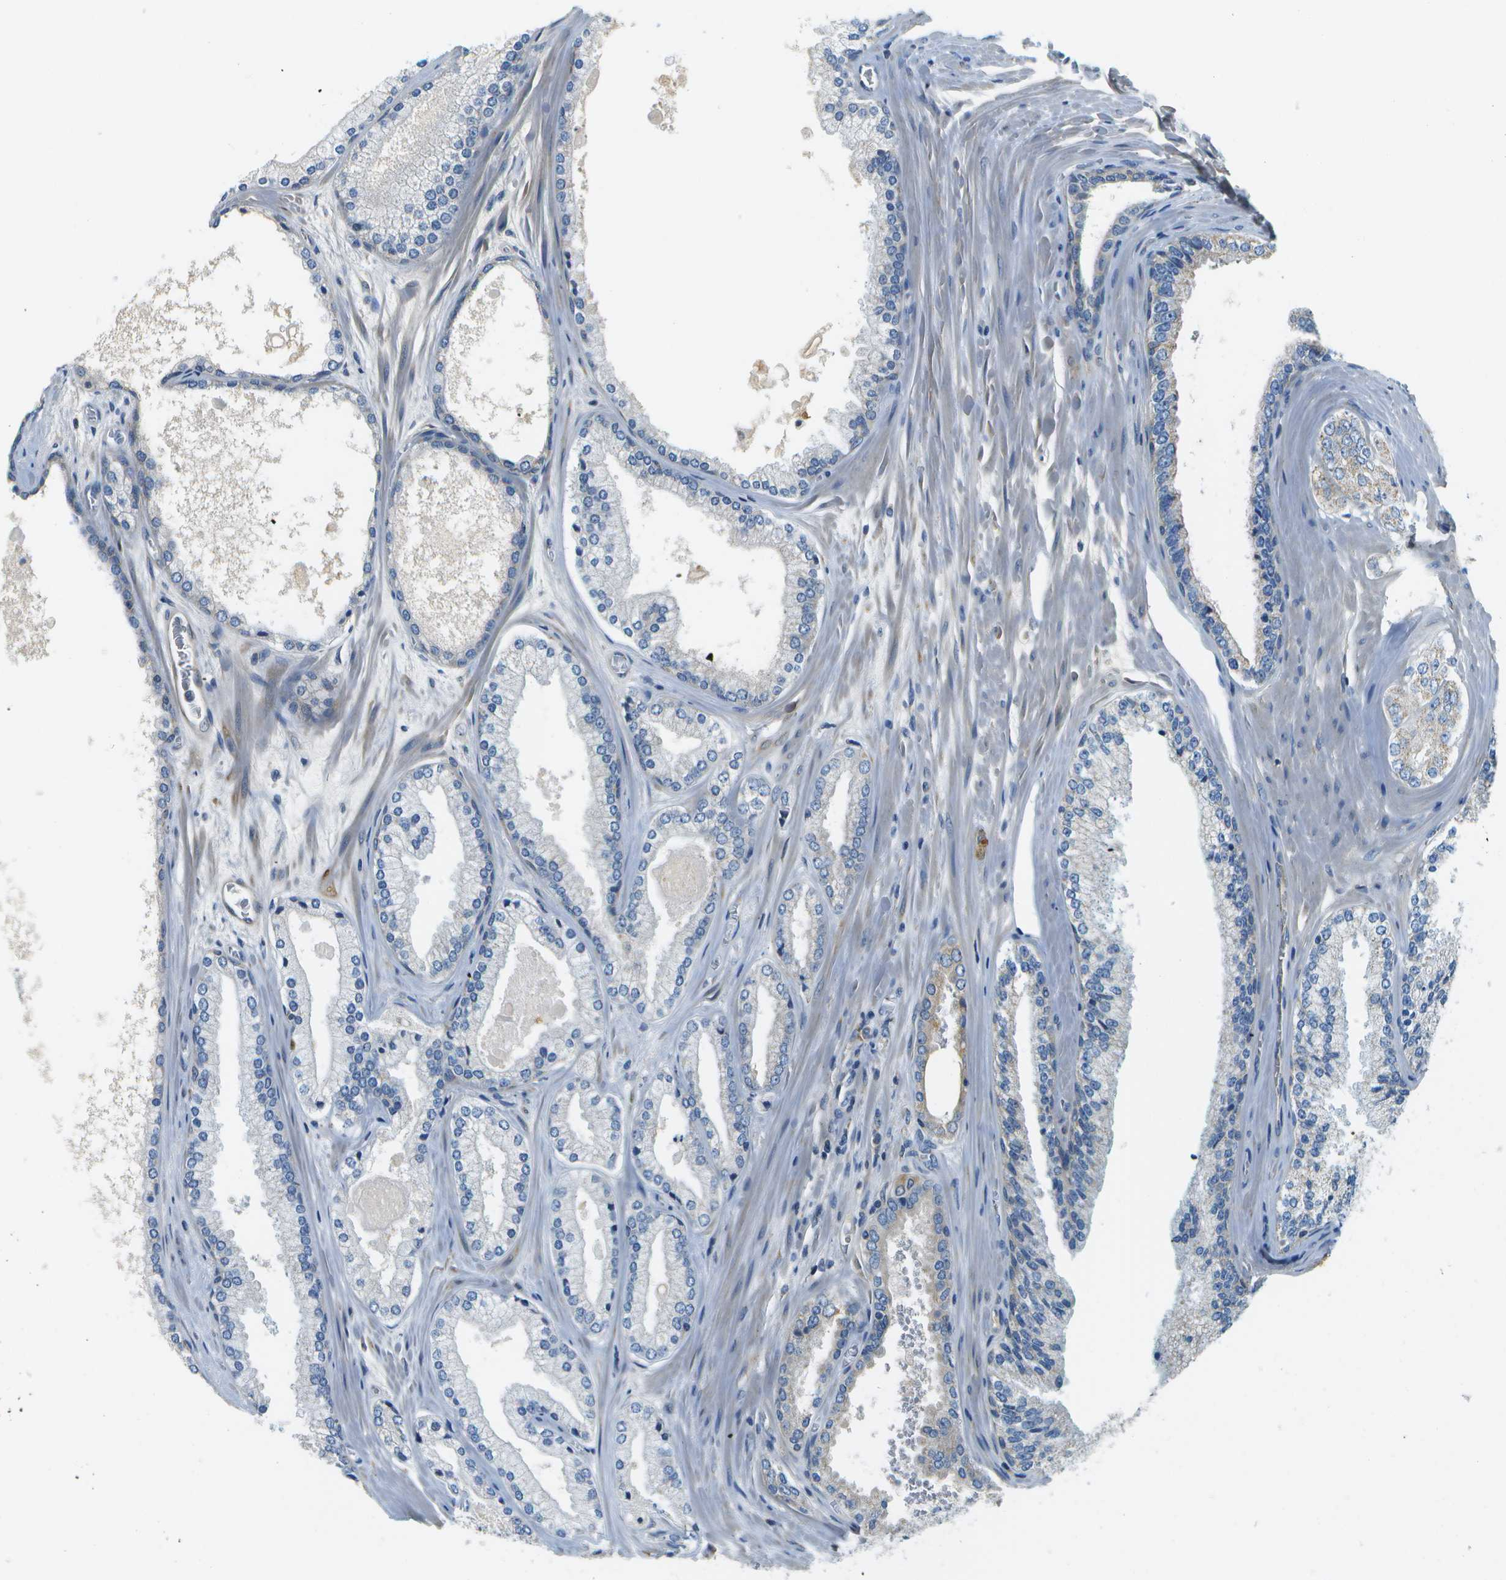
{"staining": {"intensity": "negative", "quantity": "none", "location": "none"}, "tissue": "prostate cancer", "cell_type": "Tumor cells", "image_type": "cancer", "snomed": [{"axis": "morphology", "description": "Adenocarcinoma, High grade"}, {"axis": "topography", "description": "Prostate"}], "caption": "The histopathology image reveals no staining of tumor cells in prostate cancer (adenocarcinoma (high-grade)). The staining was performed using DAB to visualize the protein expression in brown, while the nuclei were stained in blue with hematoxylin (Magnification: 20x).", "gene": "PTGIS", "patient": {"sex": "male", "age": 65}}